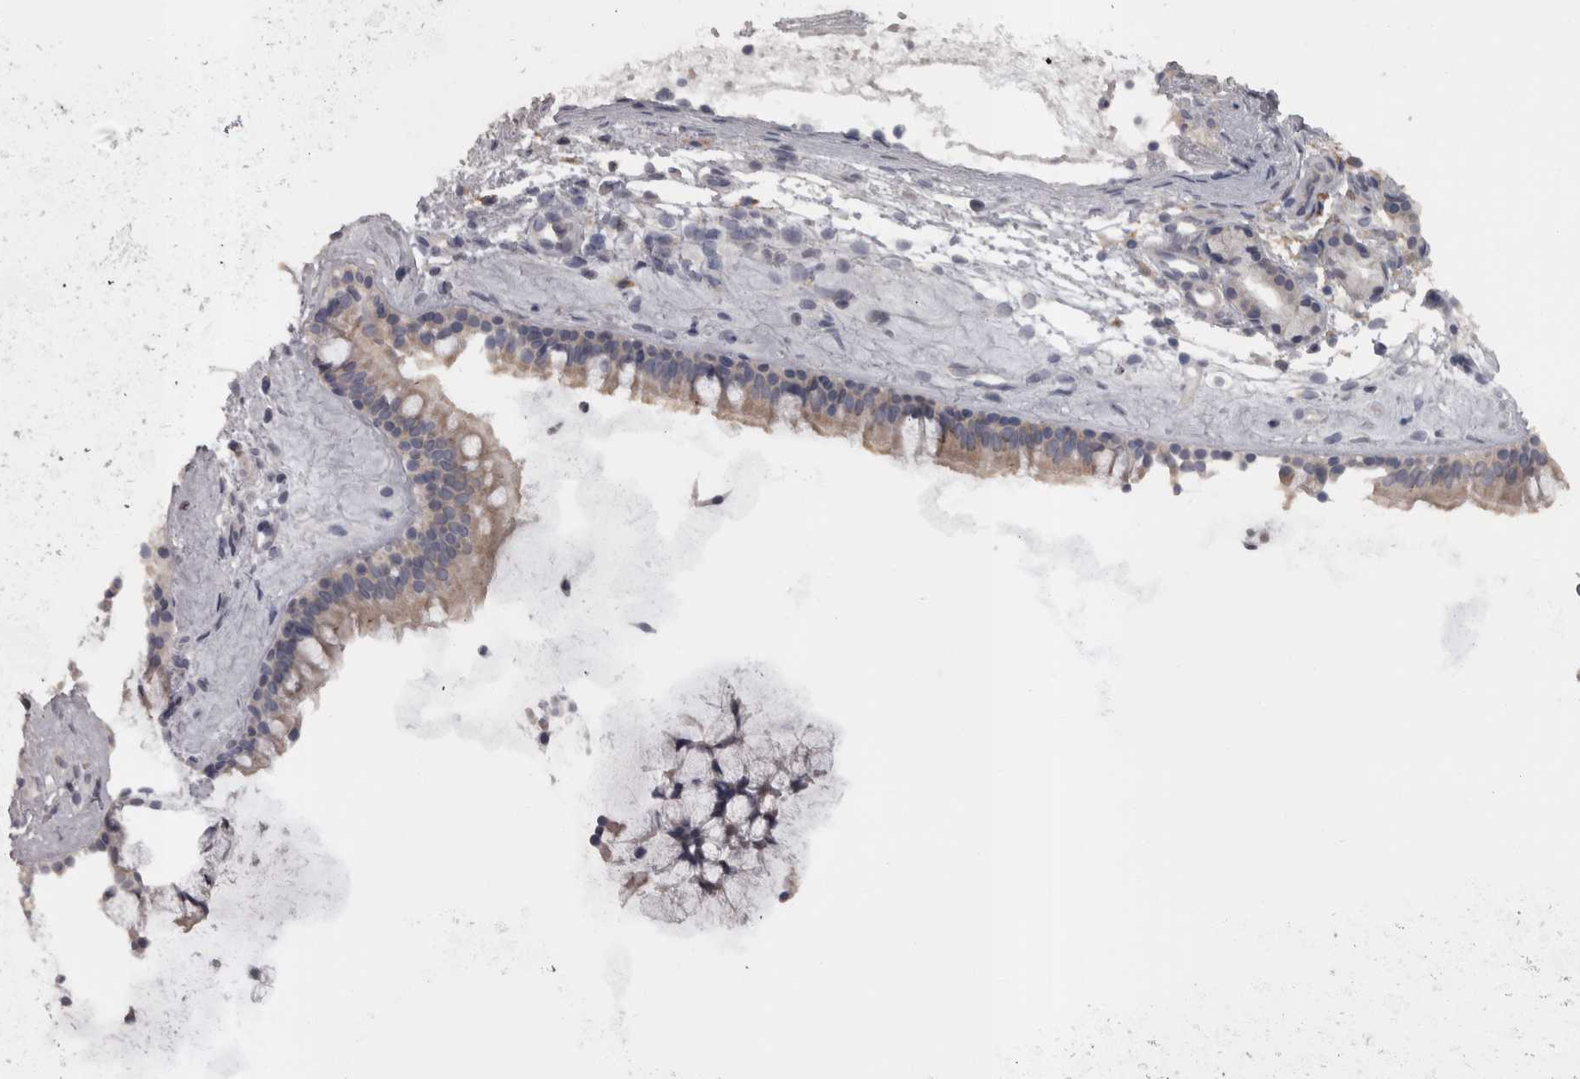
{"staining": {"intensity": "weak", "quantity": ">75%", "location": "cytoplasmic/membranous"}, "tissue": "nasopharynx", "cell_type": "Respiratory epithelial cells", "image_type": "normal", "snomed": [{"axis": "morphology", "description": "Normal tissue, NOS"}, {"axis": "topography", "description": "Nasopharynx"}], "caption": "Weak cytoplasmic/membranous staining for a protein is identified in about >75% of respiratory epithelial cells of benign nasopharynx using immunohistochemistry.", "gene": "SLCO5A1", "patient": {"sex": "female", "age": 42}}